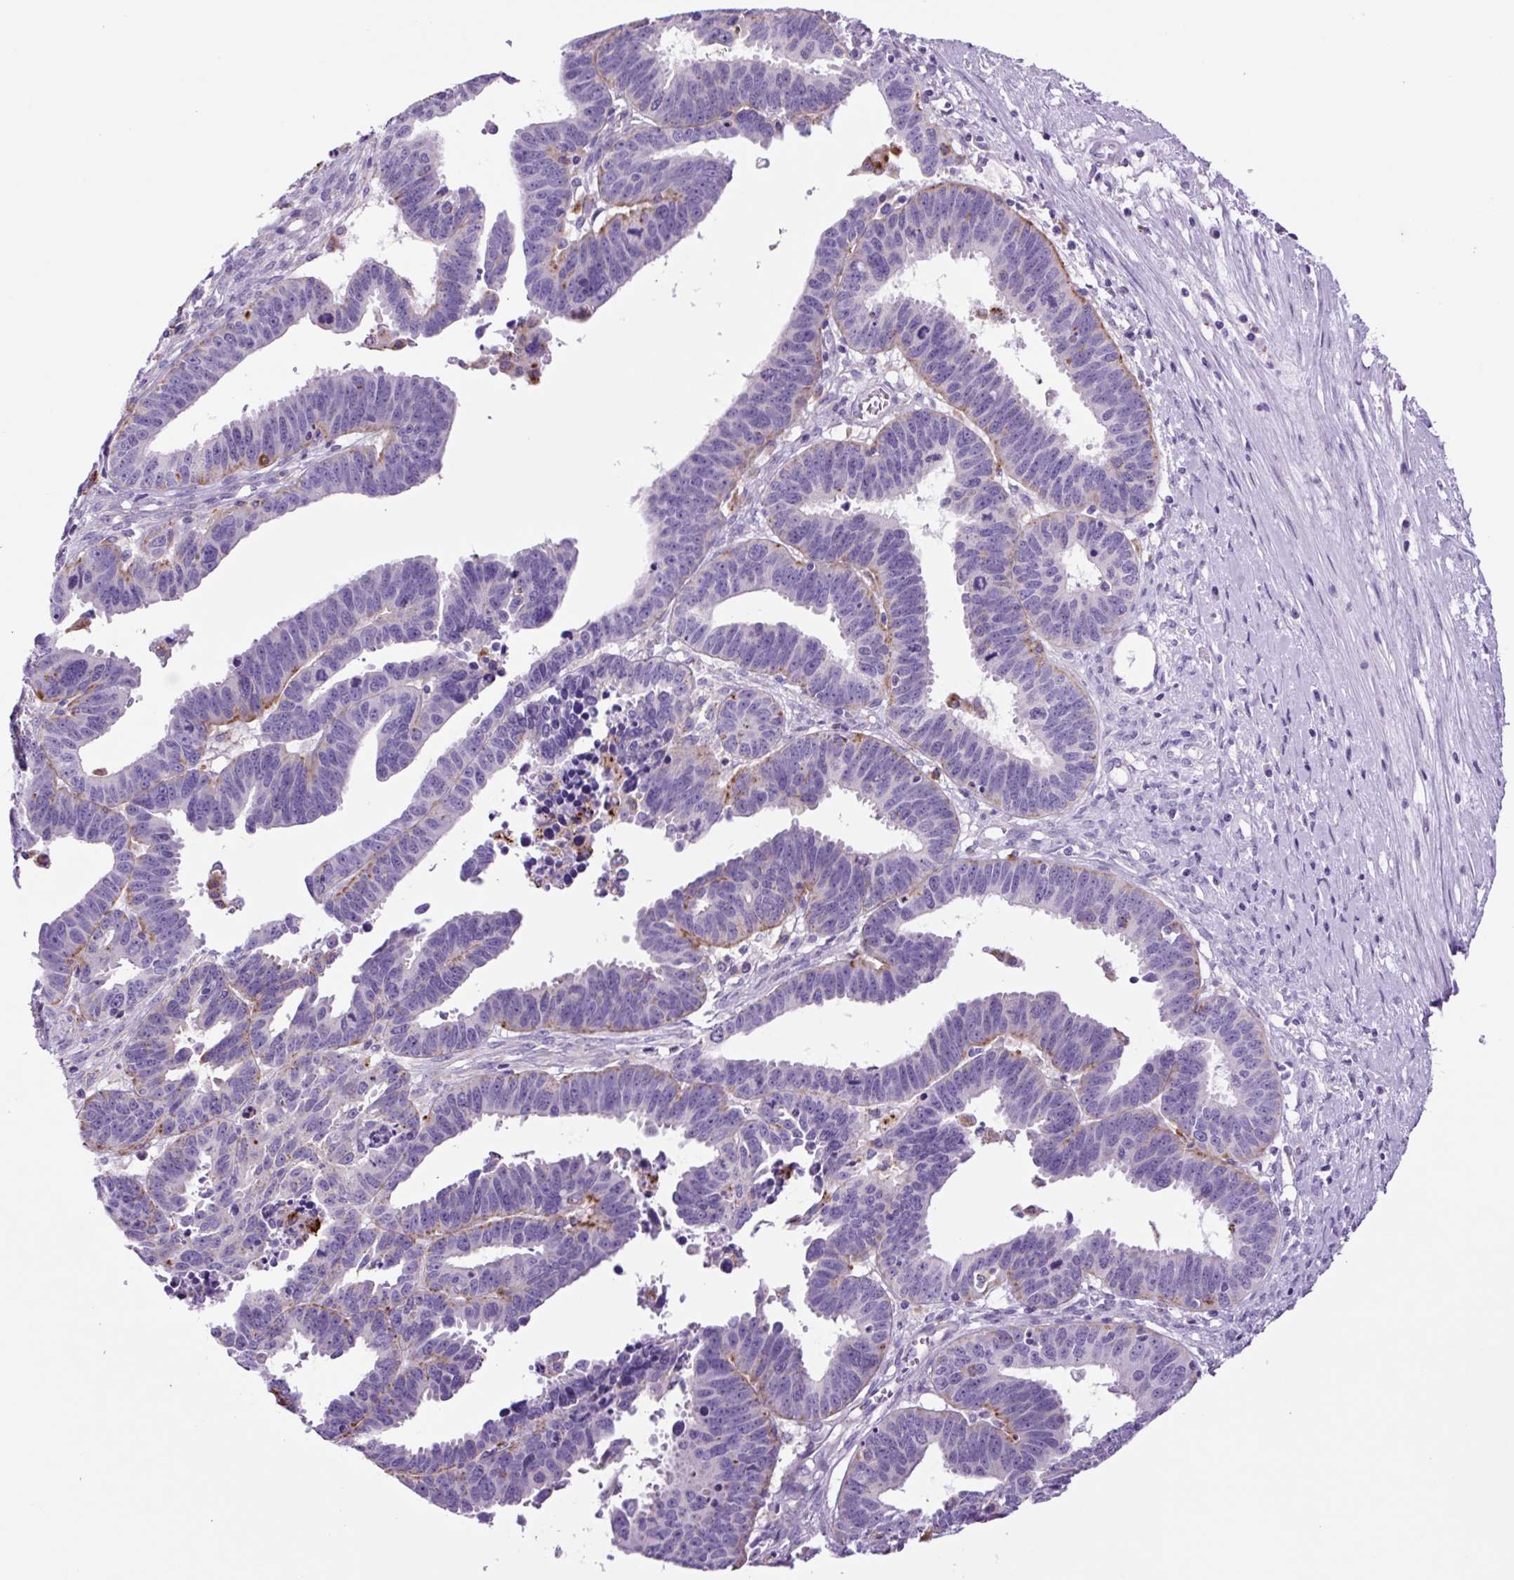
{"staining": {"intensity": "negative", "quantity": "none", "location": "none"}, "tissue": "ovarian cancer", "cell_type": "Tumor cells", "image_type": "cancer", "snomed": [{"axis": "morphology", "description": "Carcinoma, endometroid"}, {"axis": "morphology", "description": "Cystadenocarcinoma, serous, NOS"}, {"axis": "topography", "description": "Ovary"}], "caption": "Immunohistochemical staining of ovarian endometroid carcinoma reveals no significant staining in tumor cells. (IHC, brightfield microscopy, high magnification).", "gene": "LCN10", "patient": {"sex": "female", "age": 45}}